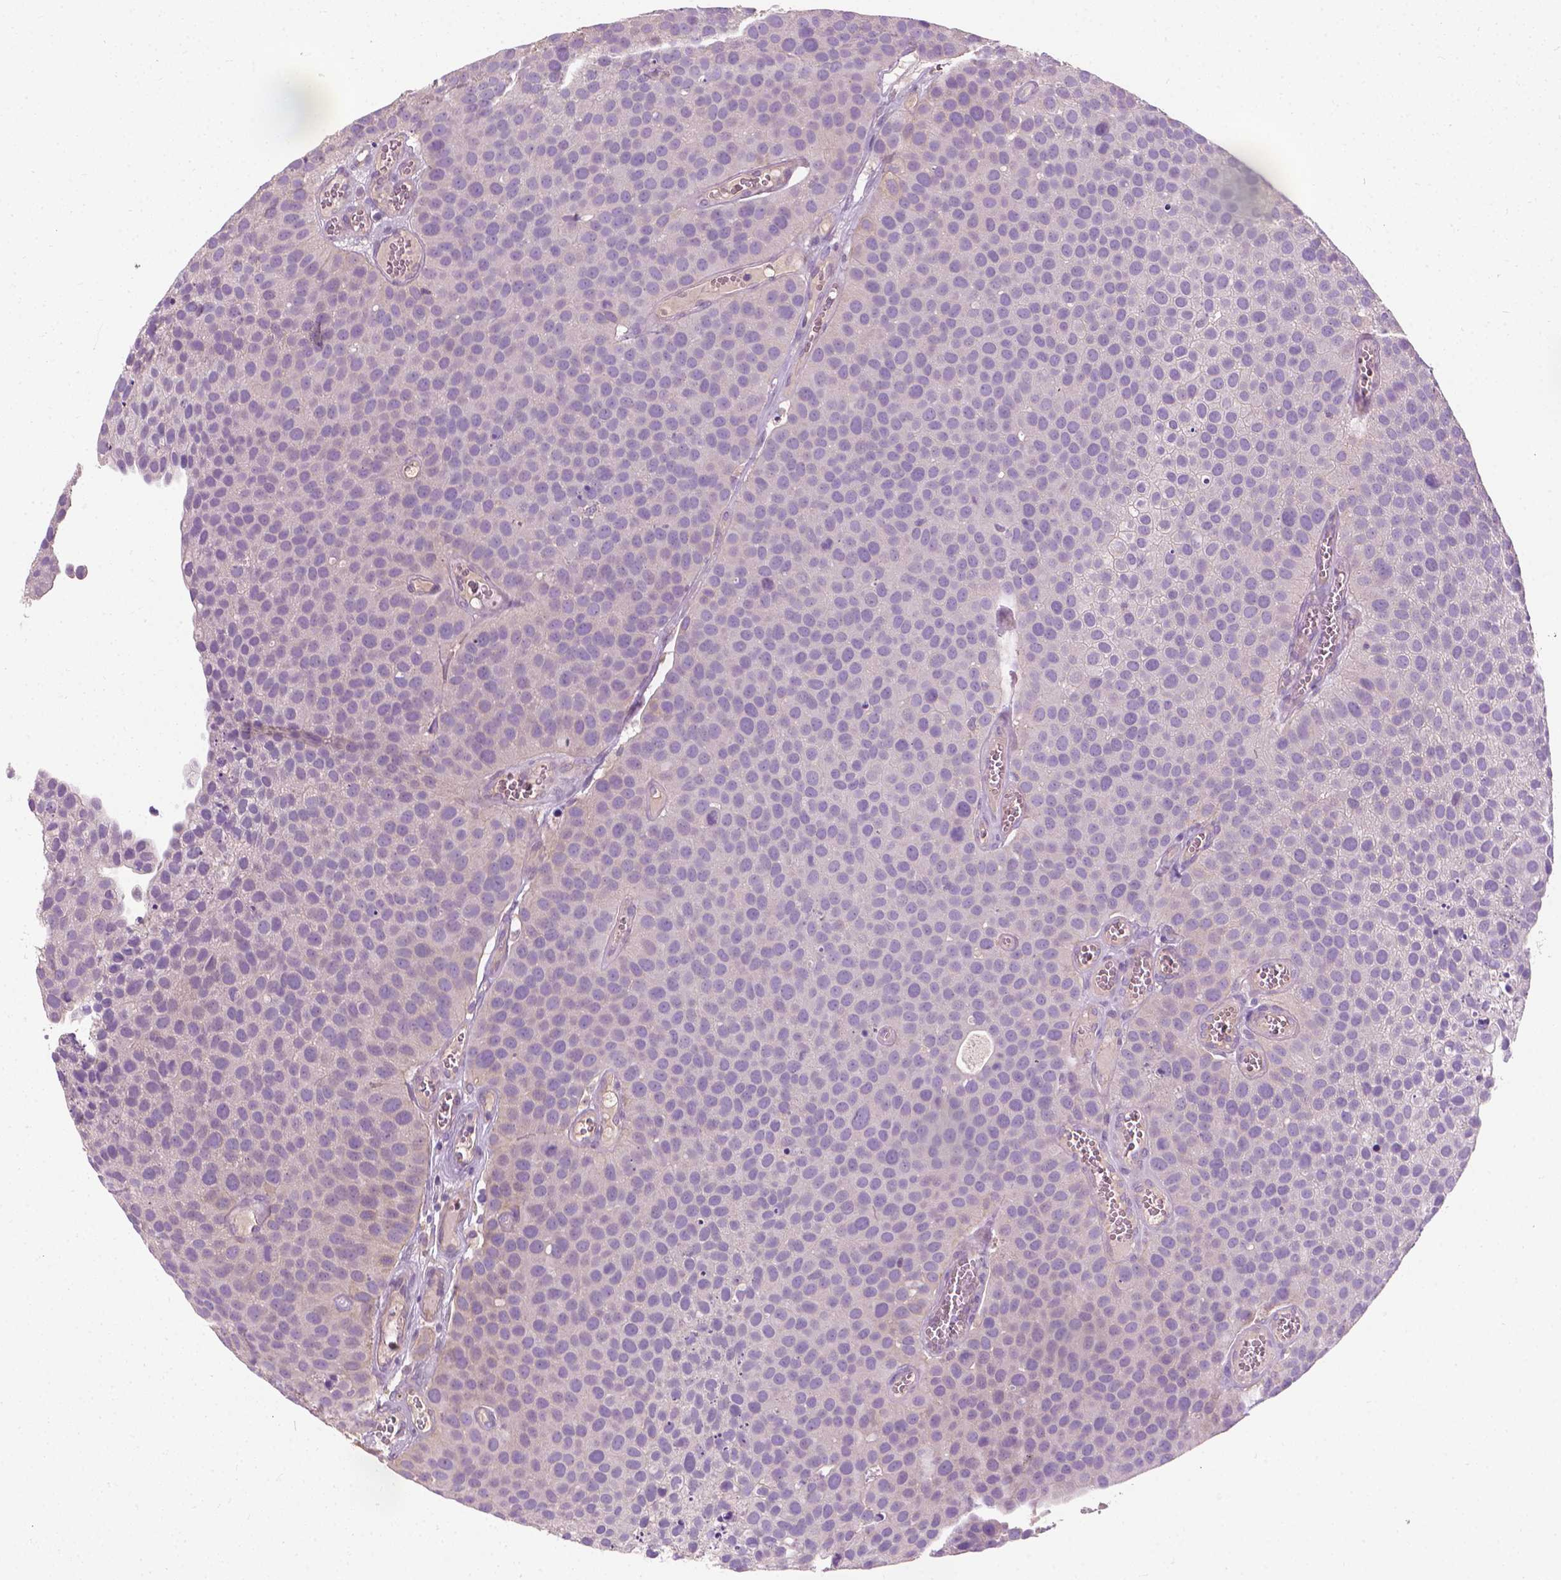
{"staining": {"intensity": "negative", "quantity": "none", "location": "none"}, "tissue": "urothelial cancer", "cell_type": "Tumor cells", "image_type": "cancer", "snomed": [{"axis": "morphology", "description": "Urothelial carcinoma, Low grade"}, {"axis": "topography", "description": "Urinary bladder"}], "caption": "This is an immunohistochemistry histopathology image of human urothelial carcinoma (low-grade). There is no staining in tumor cells.", "gene": "RIIAD1", "patient": {"sex": "female", "age": 69}}